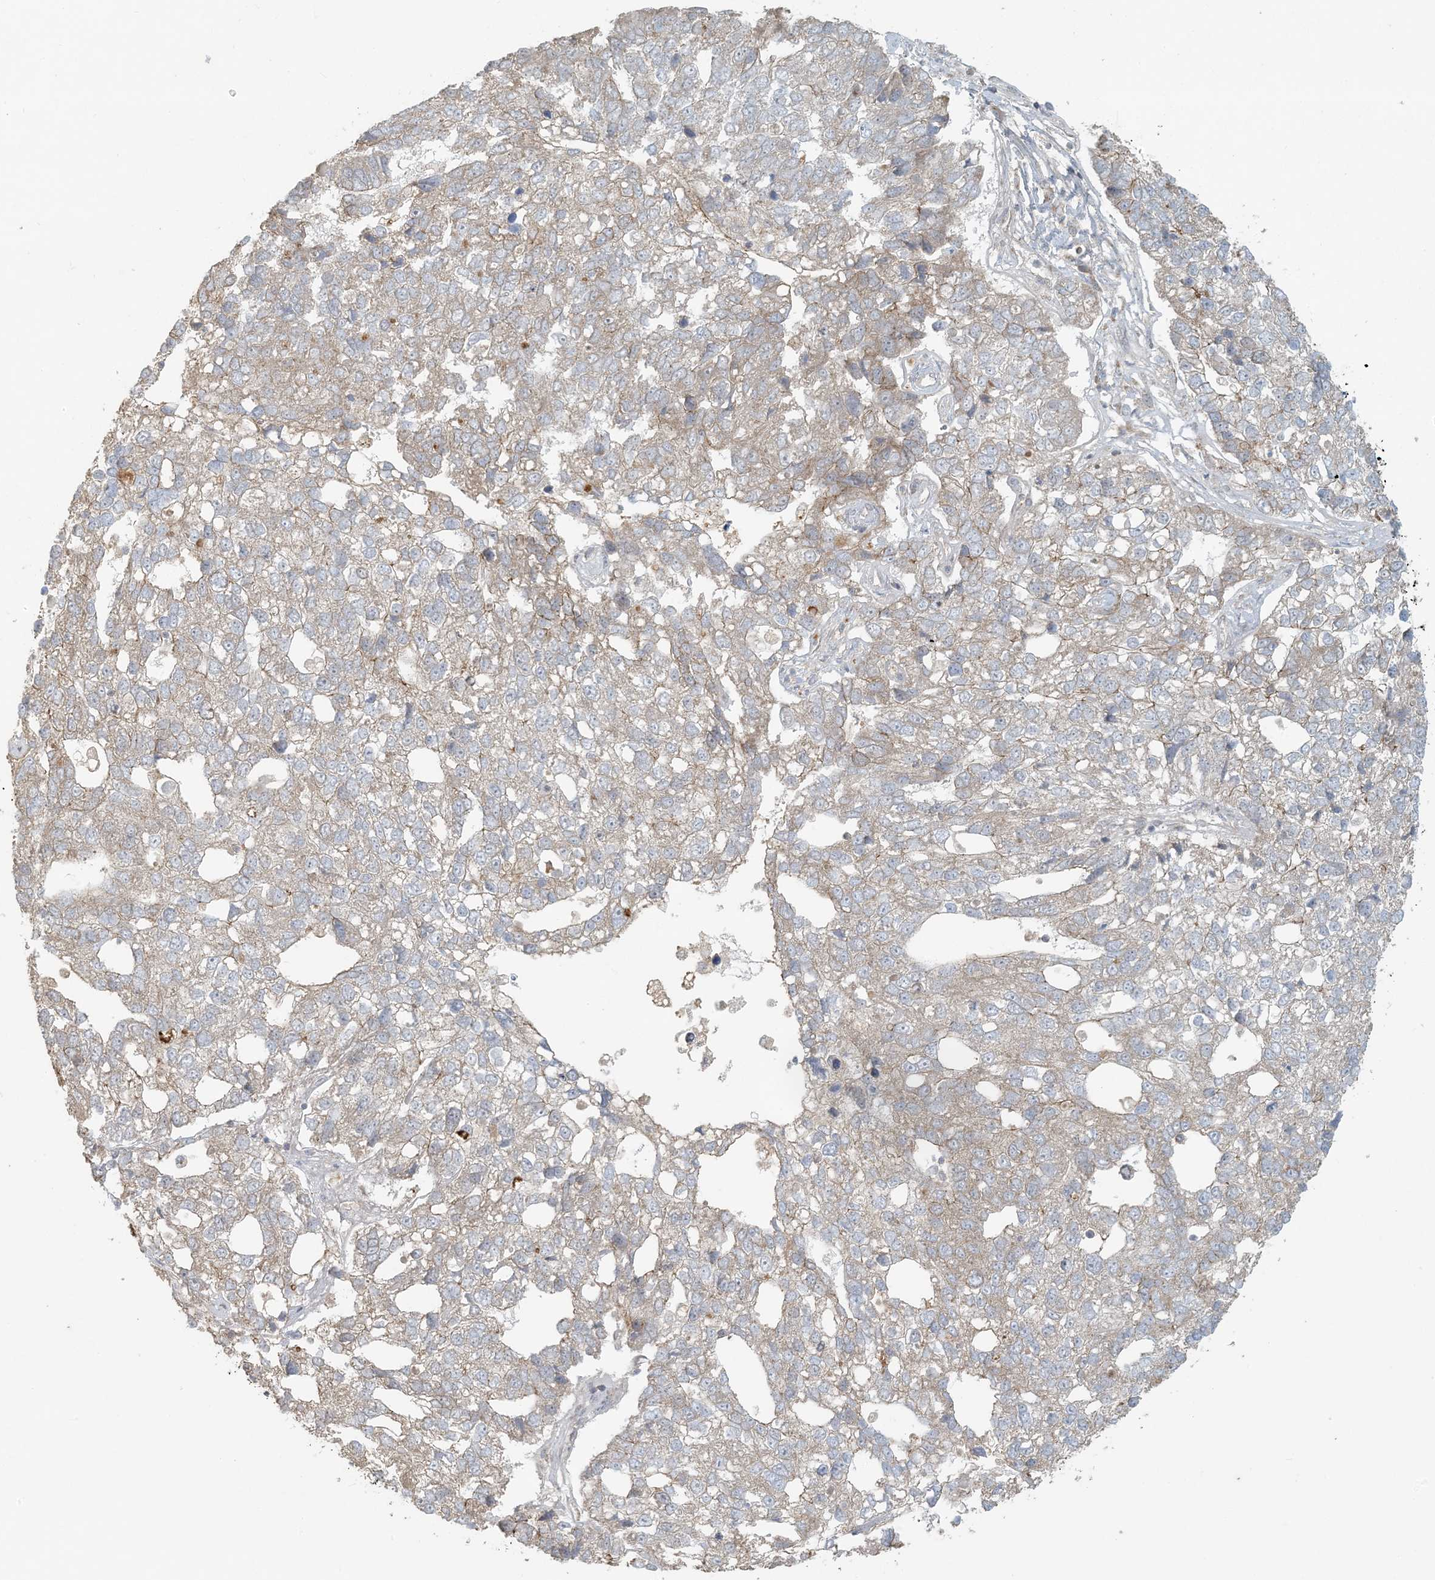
{"staining": {"intensity": "weak", "quantity": "25%-75%", "location": "cytoplasmic/membranous"}, "tissue": "pancreatic cancer", "cell_type": "Tumor cells", "image_type": "cancer", "snomed": [{"axis": "morphology", "description": "Adenocarcinoma, NOS"}, {"axis": "topography", "description": "Pancreas"}], "caption": "DAB (3,3'-diaminobenzidine) immunohistochemical staining of pancreatic cancer (adenocarcinoma) displays weak cytoplasmic/membranous protein staining in about 25%-75% of tumor cells.", "gene": "BCORL1", "patient": {"sex": "female", "age": 61}}